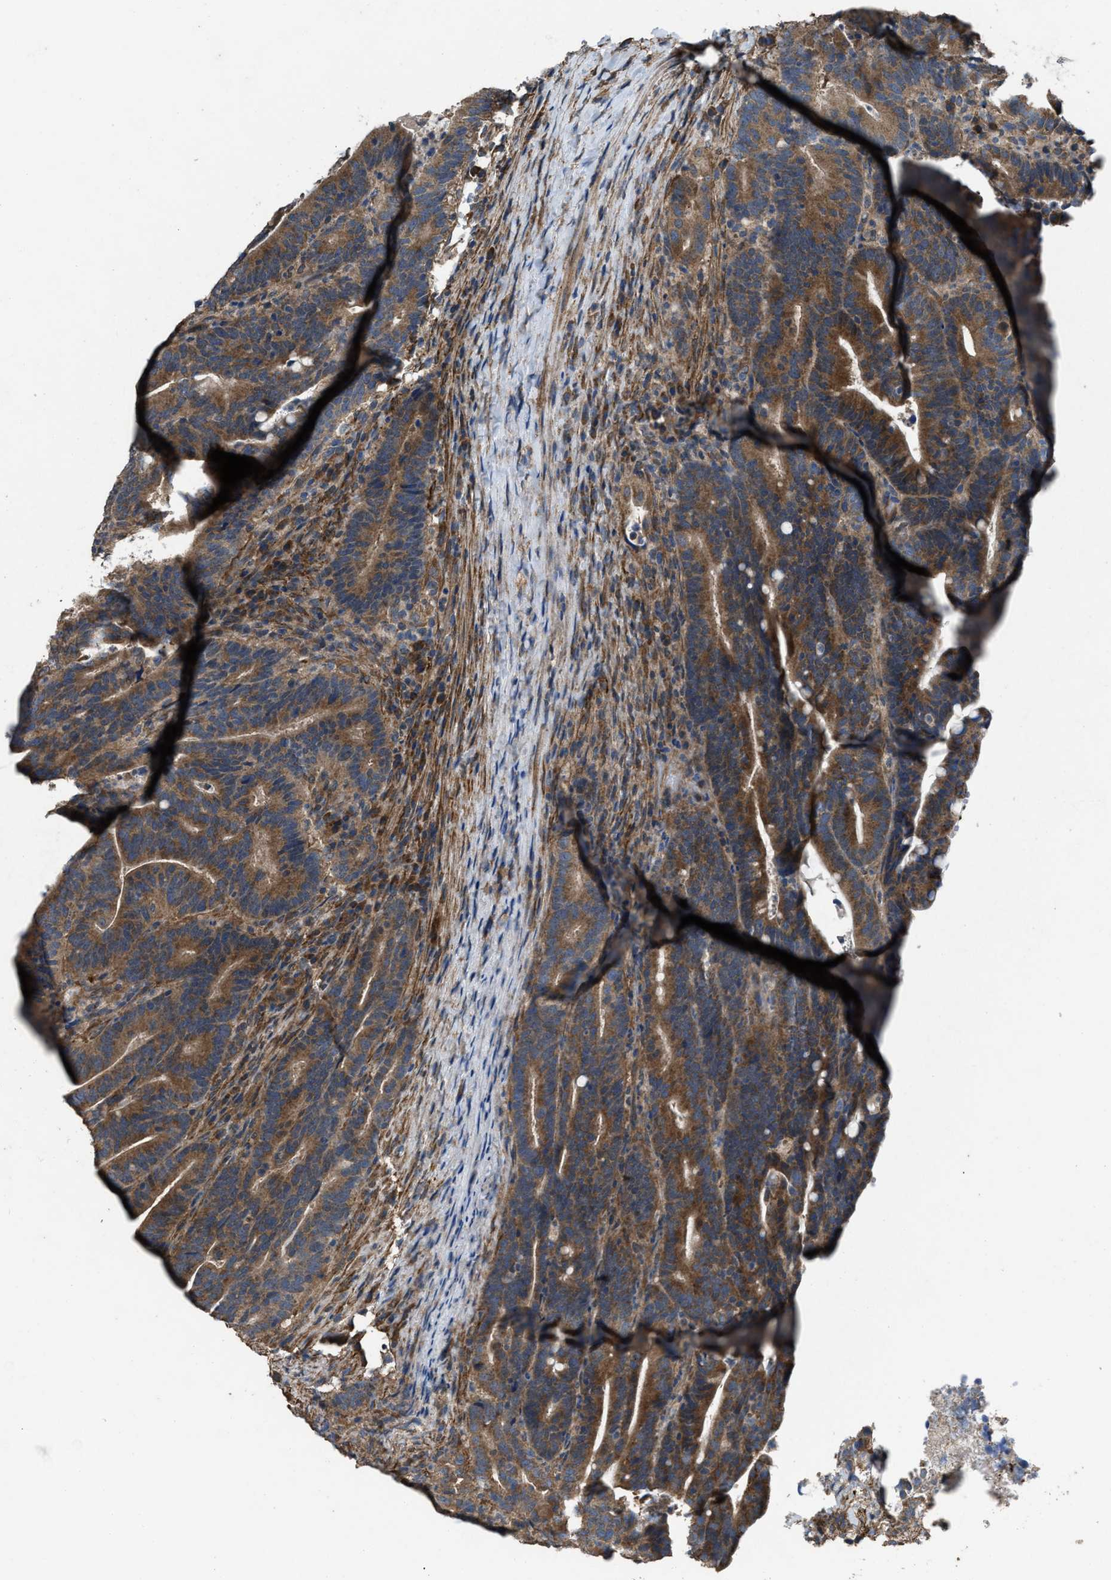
{"staining": {"intensity": "moderate", "quantity": ">75%", "location": "cytoplasmic/membranous"}, "tissue": "colorectal cancer", "cell_type": "Tumor cells", "image_type": "cancer", "snomed": [{"axis": "morphology", "description": "Adenocarcinoma, NOS"}, {"axis": "topography", "description": "Colon"}], "caption": "Moderate cytoplasmic/membranous expression for a protein is present in about >75% of tumor cells of colorectal cancer (adenocarcinoma) using immunohistochemistry (IHC).", "gene": "ARL6", "patient": {"sex": "female", "age": 66}}